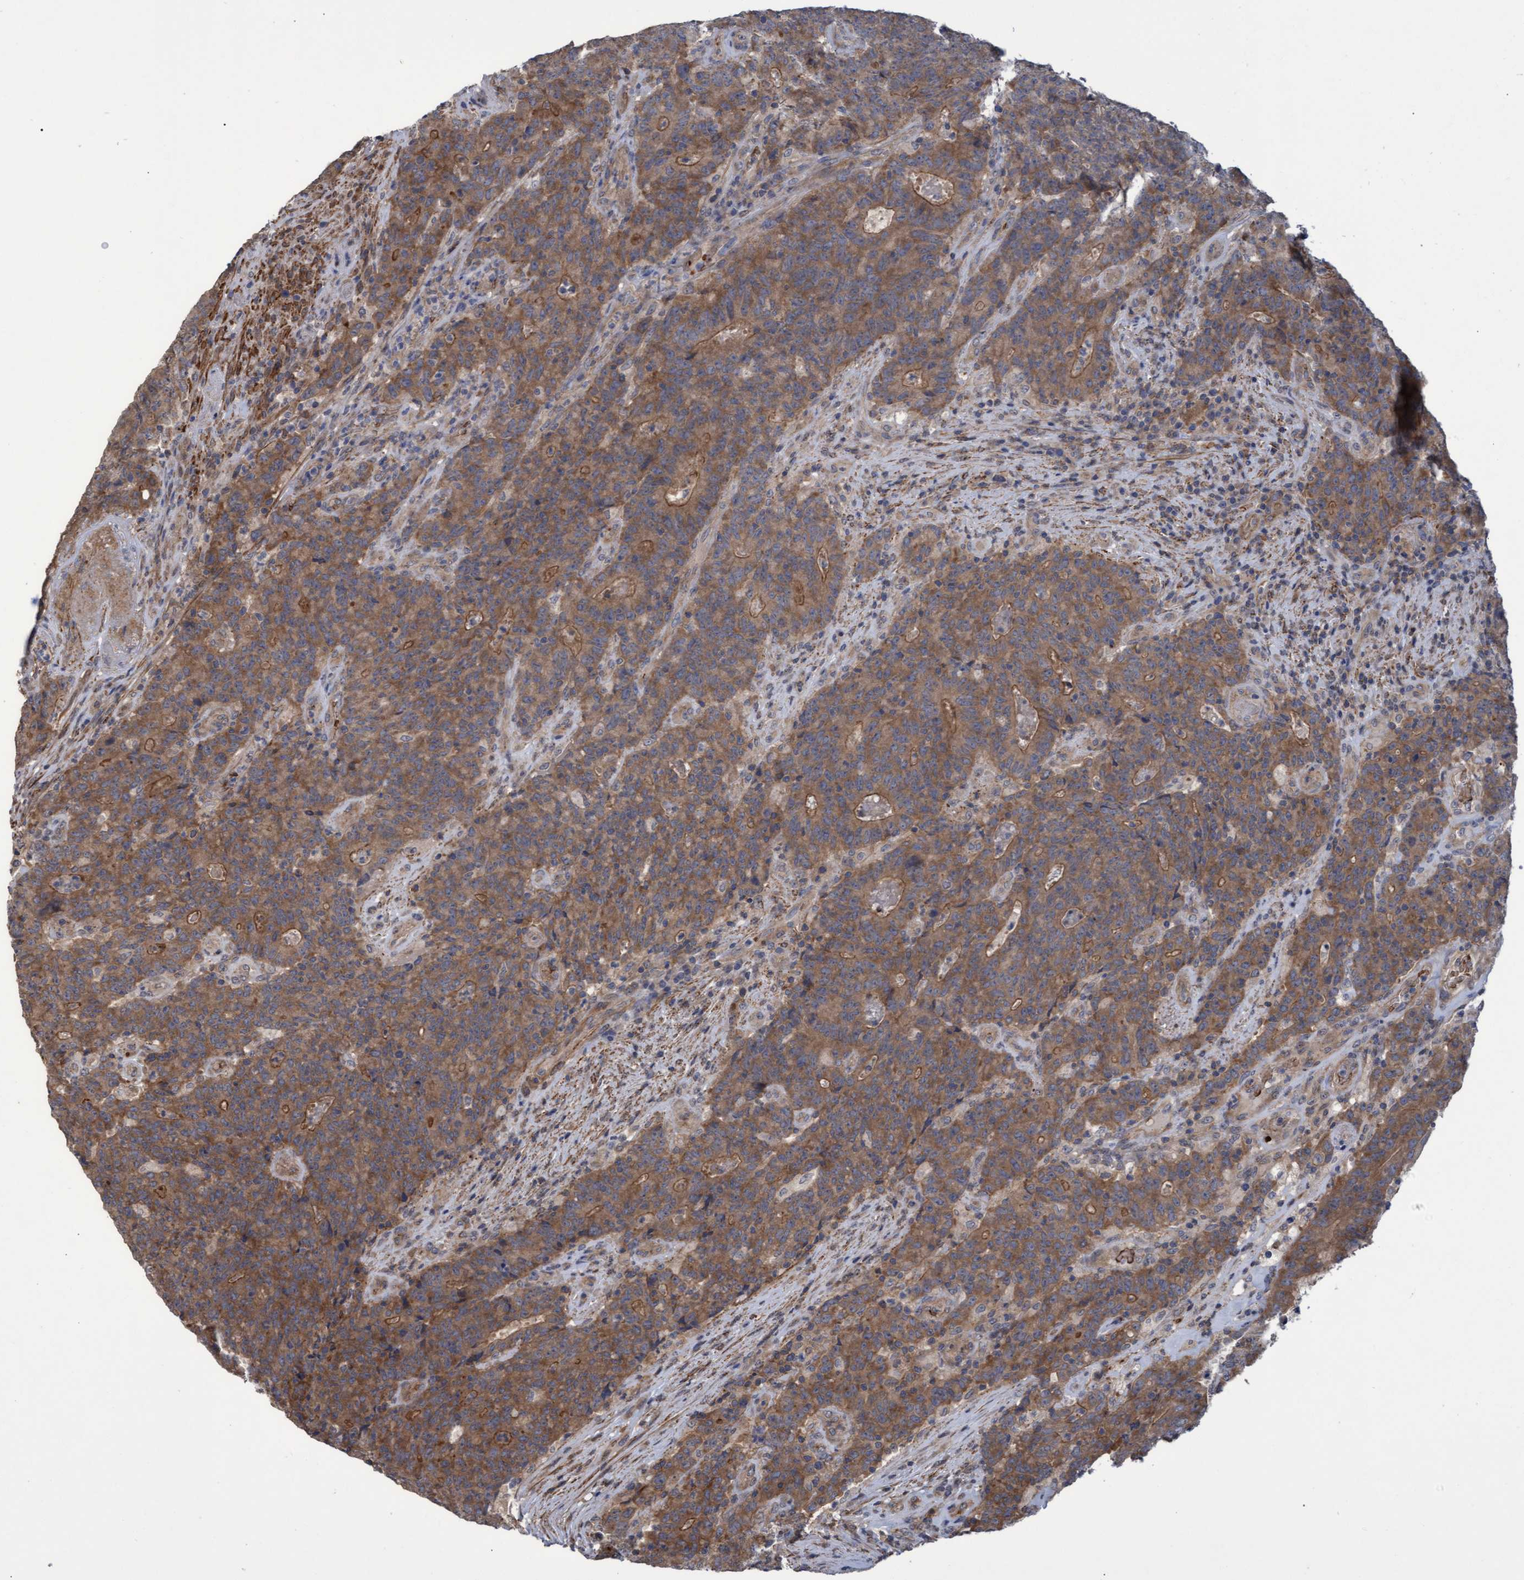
{"staining": {"intensity": "moderate", "quantity": ">75%", "location": "cytoplasmic/membranous"}, "tissue": "colorectal cancer", "cell_type": "Tumor cells", "image_type": "cancer", "snomed": [{"axis": "morphology", "description": "Normal tissue, NOS"}, {"axis": "morphology", "description": "Adenocarcinoma, NOS"}, {"axis": "topography", "description": "Colon"}], "caption": "Protein expression analysis of human colorectal cancer reveals moderate cytoplasmic/membranous expression in approximately >75% of tumor cells.", "gene": "NAA15", "patient": {"sex": "female", "age": 75}}